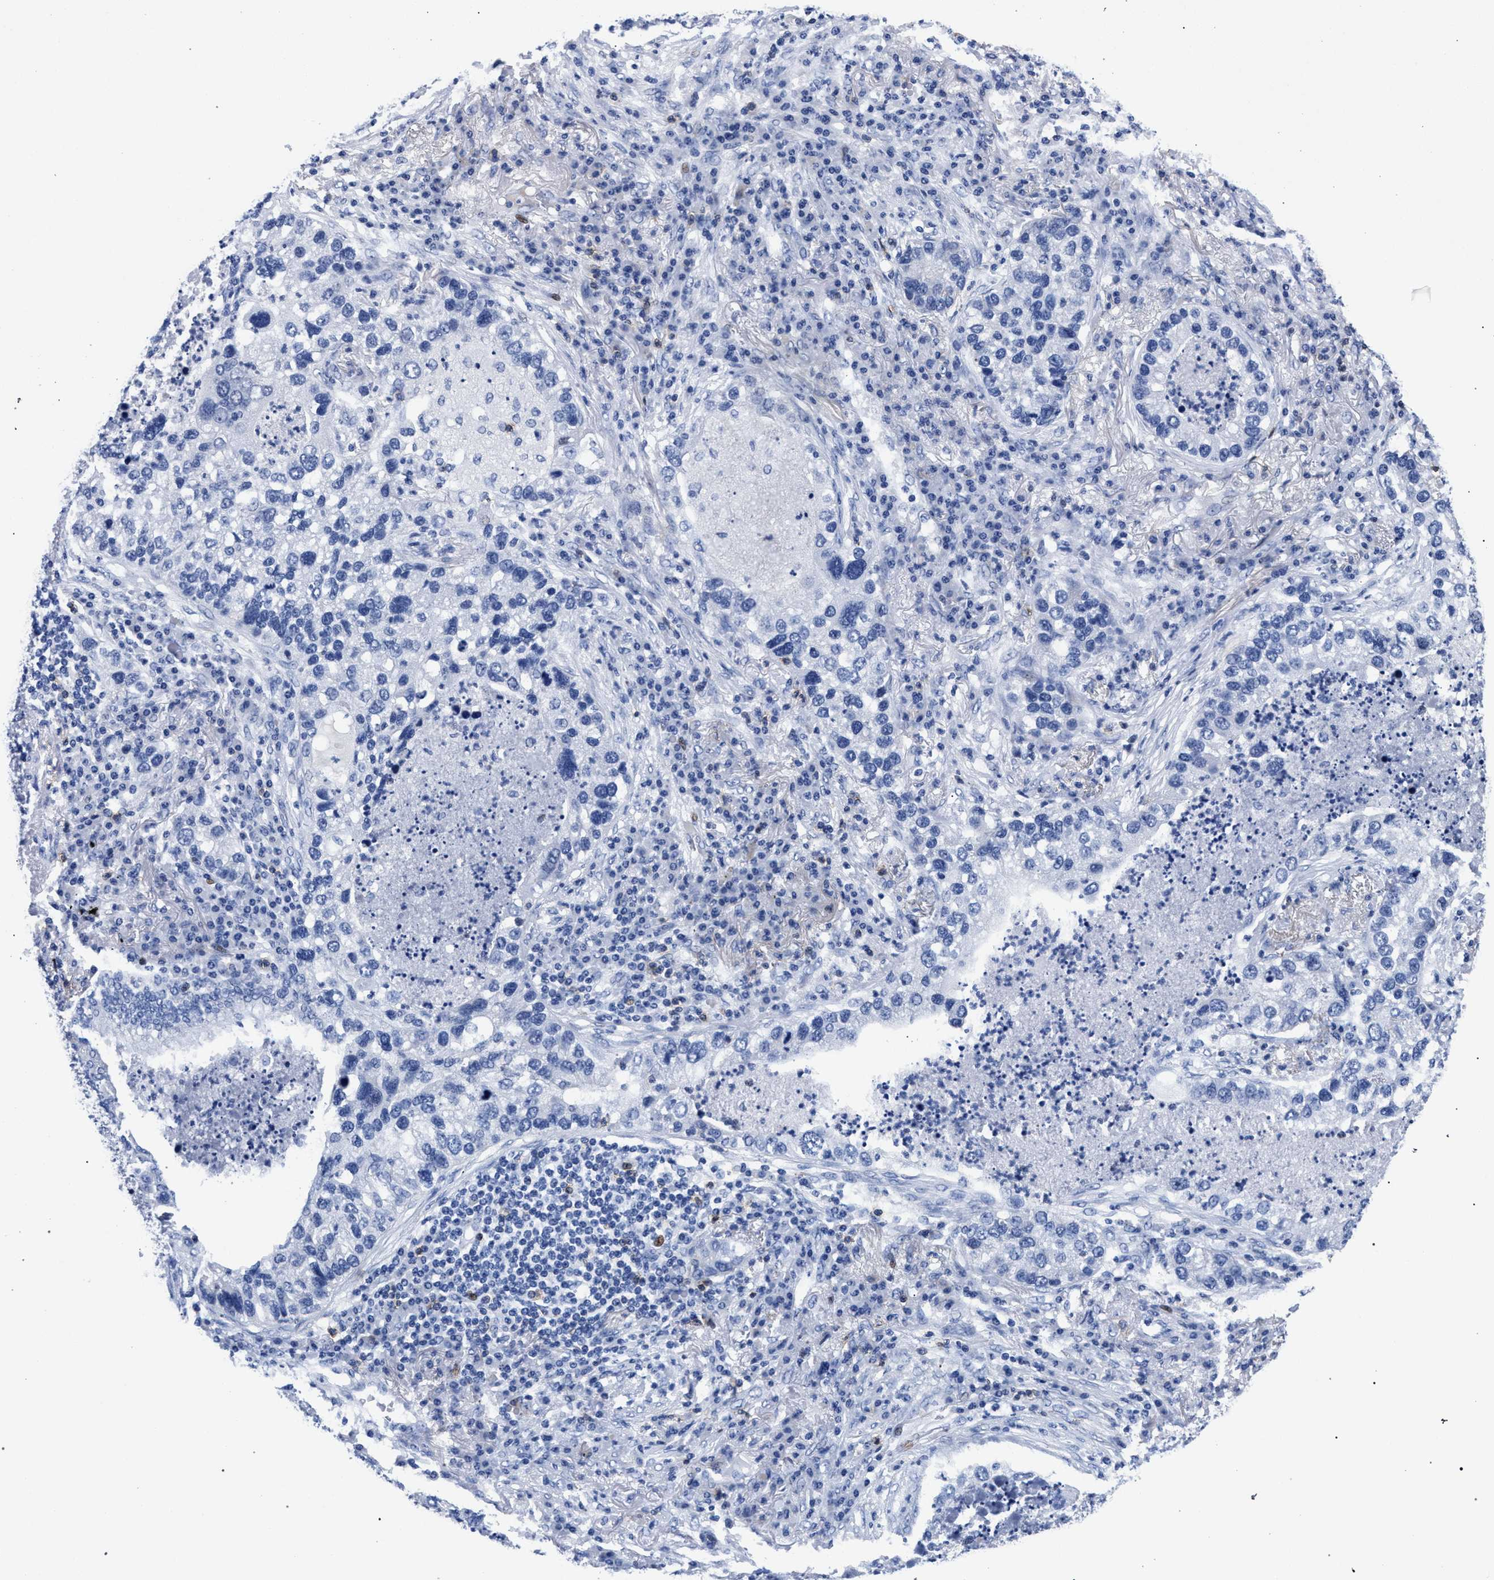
{"staining": {"intensity": "negative", "quantity": "none", "location": "none"}, "tissue": "lung cancer", "cell_type": "Tumor cells", "image_type": "cancer", "snomed": [{"axis": "morphology", "description": "Normal tissue, NOS"}, {"axis": "morphology", "description": "Adenocarcinoma, NOS"}, {"axis": "topography", "description": "Bronchus"}, {"axis": "topography", "description": "Lung"}], "caption": "Tumor cells show no significant staining in lung cancer (adenocarcinoma). Brightfield microscopy of immunohistochemistry stained with DAB (brown) and hematoxylin (blue), captured at high magnification.", "gene": "KLRK1", "patient": {"sex": "male", "age": 54}}